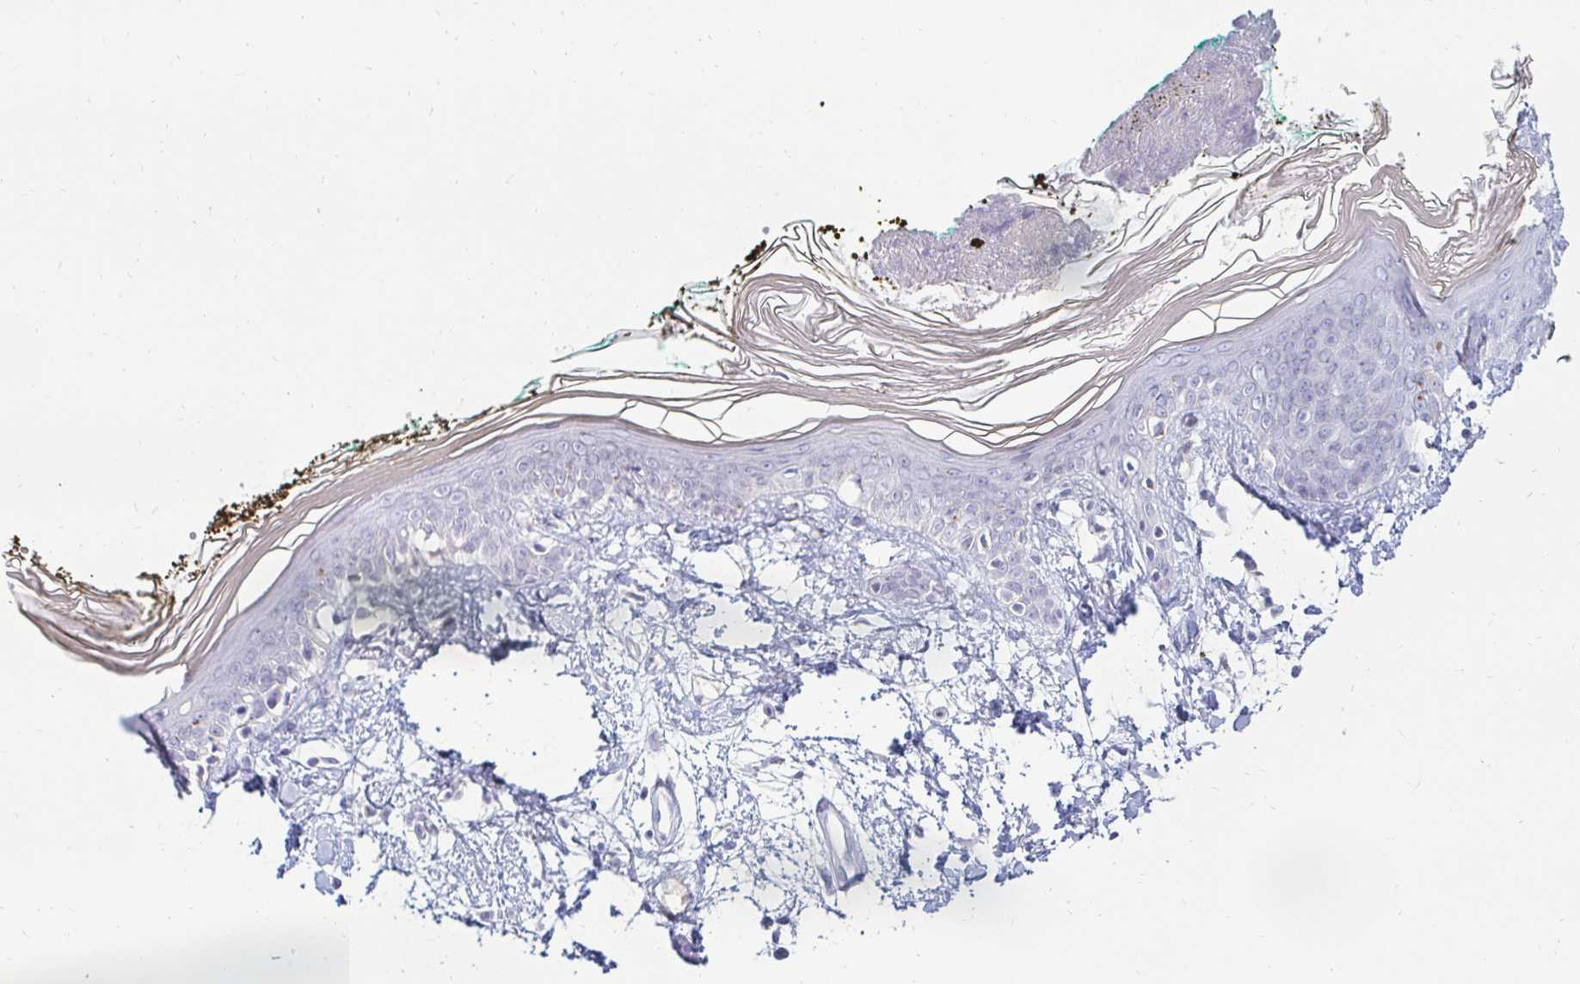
{"staining": {"intensity": "negative", "quantity": "none", "location": "none"}, "tissue": "skin", "cell_type": "Fibroblasts", "image_type": "normal", "snomed": [{"axis": "morphology", "description": "Normal tissue, NOS"}, {"axis": "topography", "description": "Skin"}], "caption": "This is an IHC histopathology image of unremarkable skin. There is no staining in fibroblasts.", "gene": "OR51D1", "patient": {"sex": "female", "age": 34}}